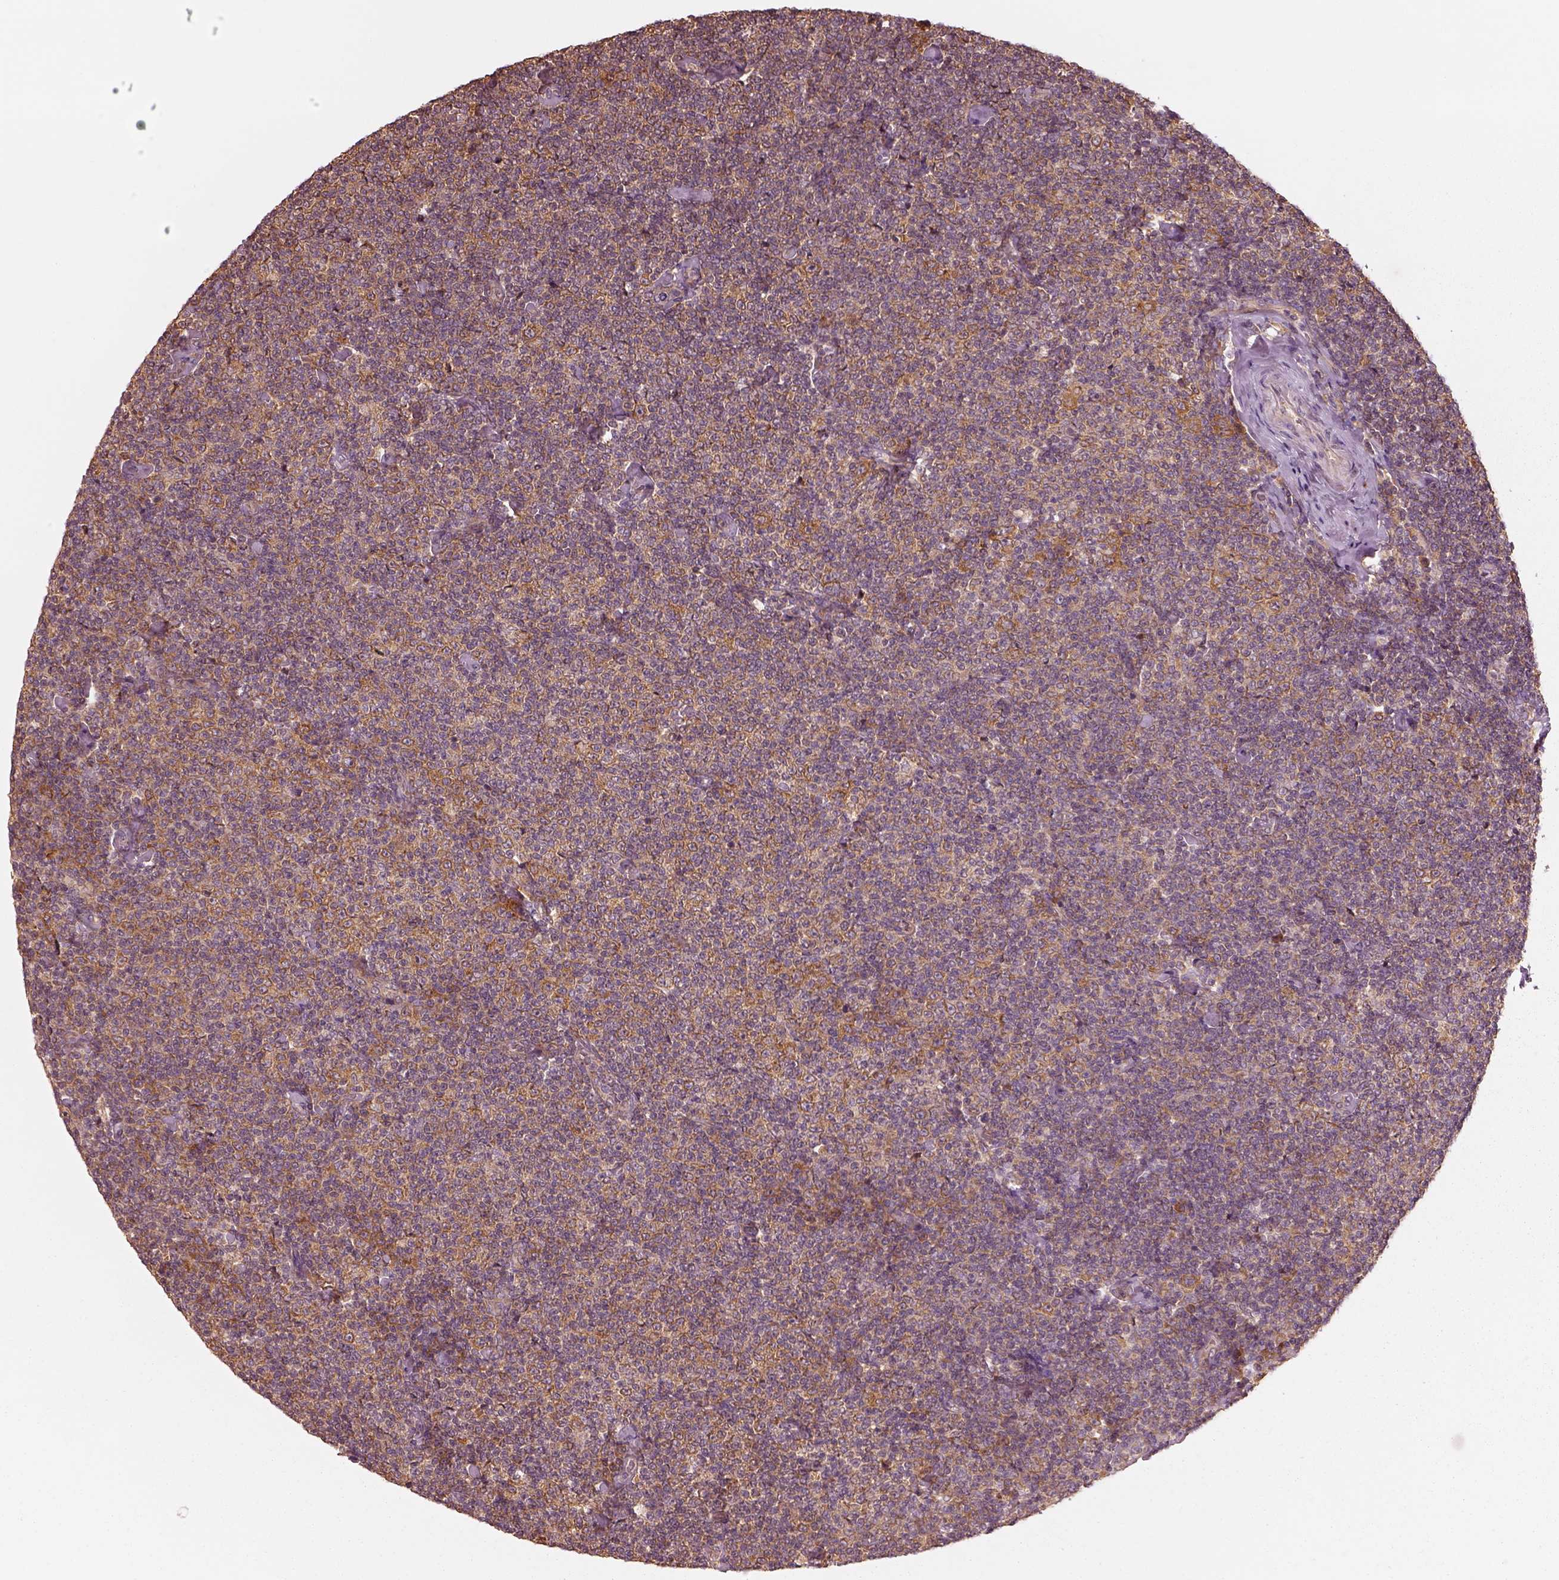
{"staining": {"intensity": "weak", "quantity": "25%-75%", "location": "cytoplasmic/membranous"}, "tissue": "lymphoma", "cell_type": "Tumor cells", "image_type": "cancer", "snomed": [{"axis": "morphology", "description": "Malignant lymphoma, non-Hodgkin's type, Low grade"}, {"axis": "topography", "description": "Lymph node"}], "caption": "Brown immunohistochemical staining in lymphoma reveals weak cytoplasmic/membranous positivity in about 25%-75% of tumor cells.", "gene": "RPS5", "patient": {"sex": "male", "age": 81}}